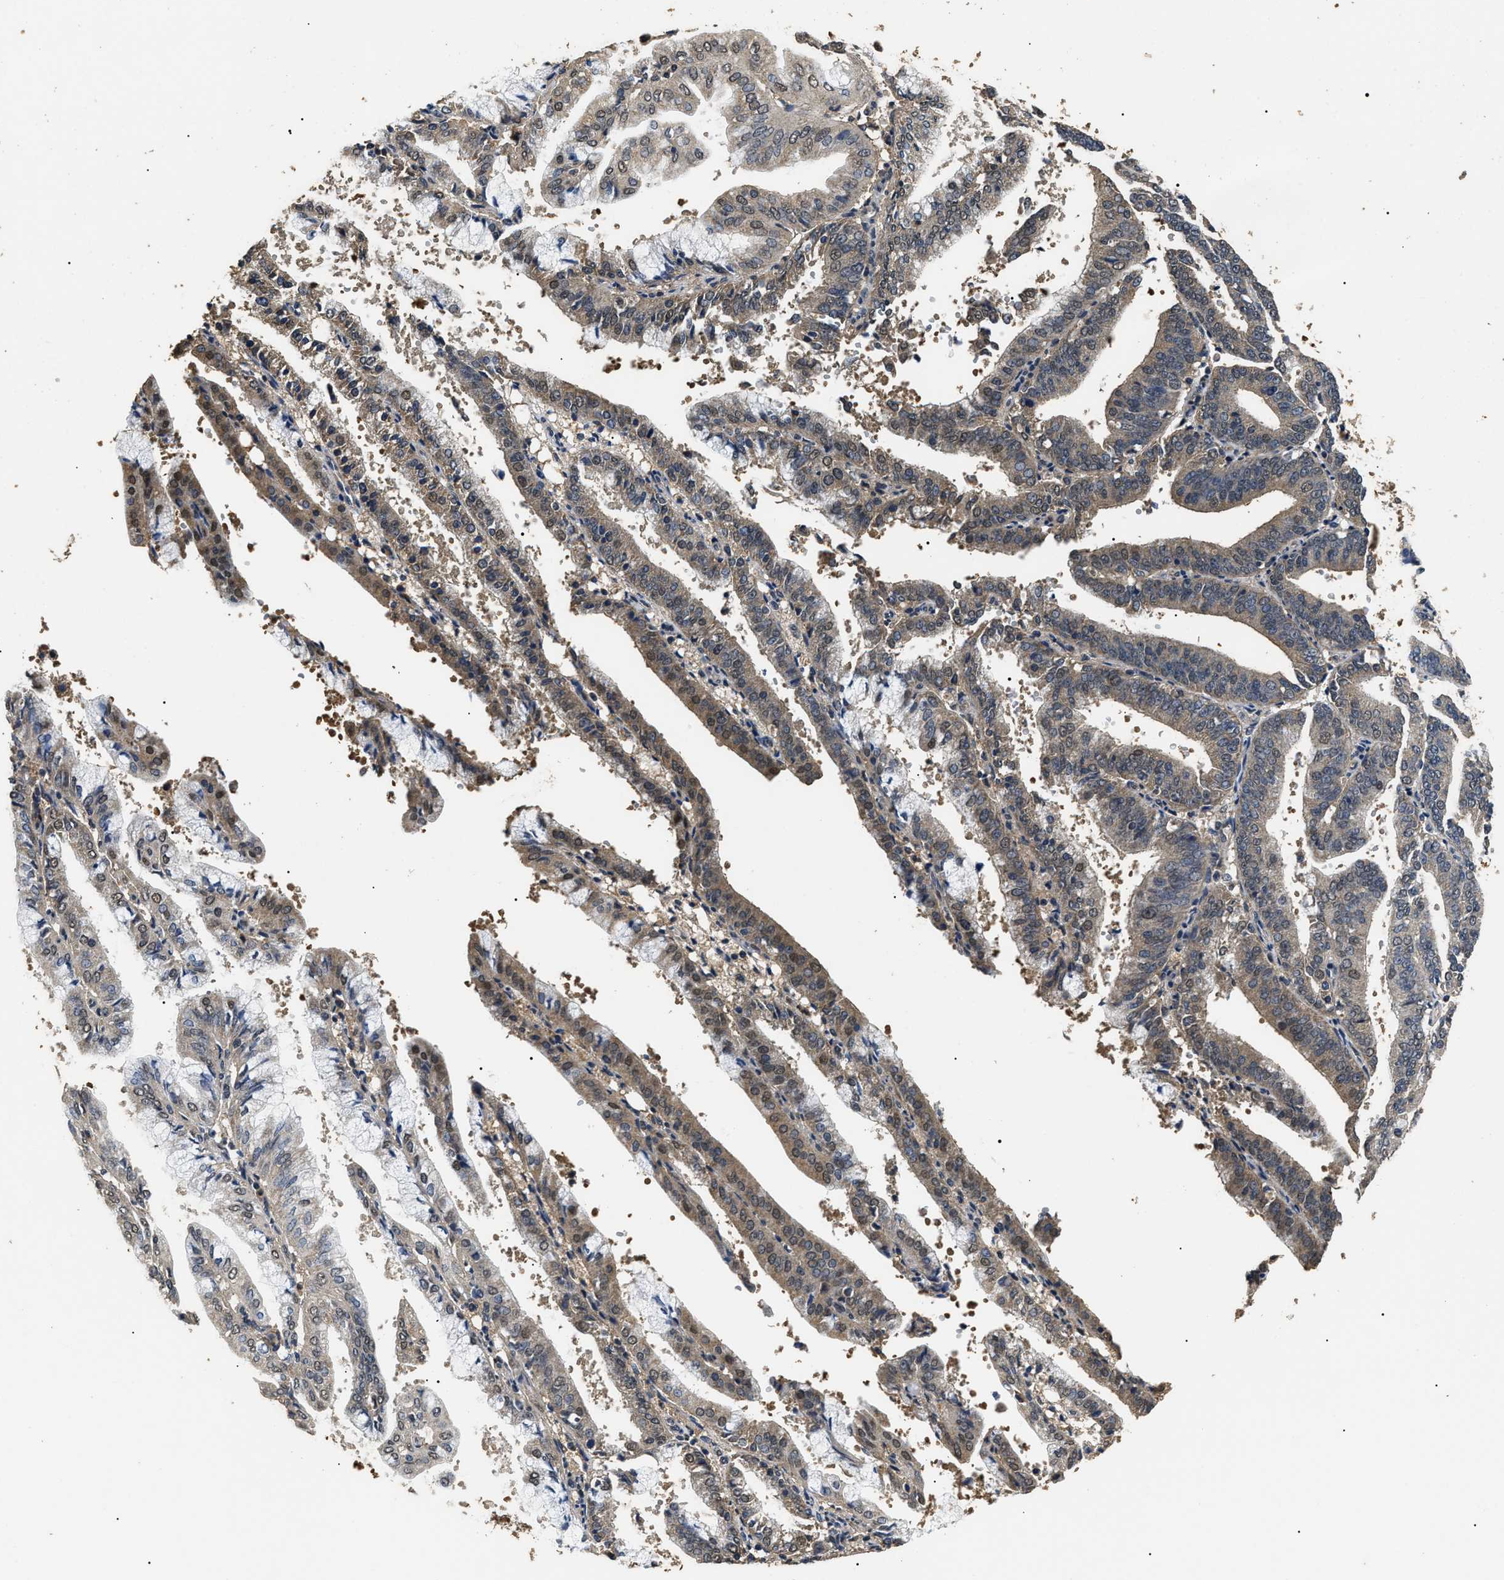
{"staining": {"intensity": "weak", "quantity": "25%-75%", "location": "cytoplasmic/membranous,nuclear"}, "tissue": "endometrial cancer", "cell_type": "Tumor cells", "image_type": "cancer", "snomed": [{"axis": "morphology", "description": "Adenocarcinoma, NOS"}, {"axis": "topography", "description": "Endometrium"}], "caption": "Immunohistochemical staining of endometrial cancer (adenocarcinoma) exhibits low levels of weak cytoplasmic/membranous and nuclear staining in approximately 25%-75% of tumor cells. (Brightfield microscopy of DAB IHC at high magnification).", "gene": "PSMD8", "patient": {"sex": "female", "age": 63}}